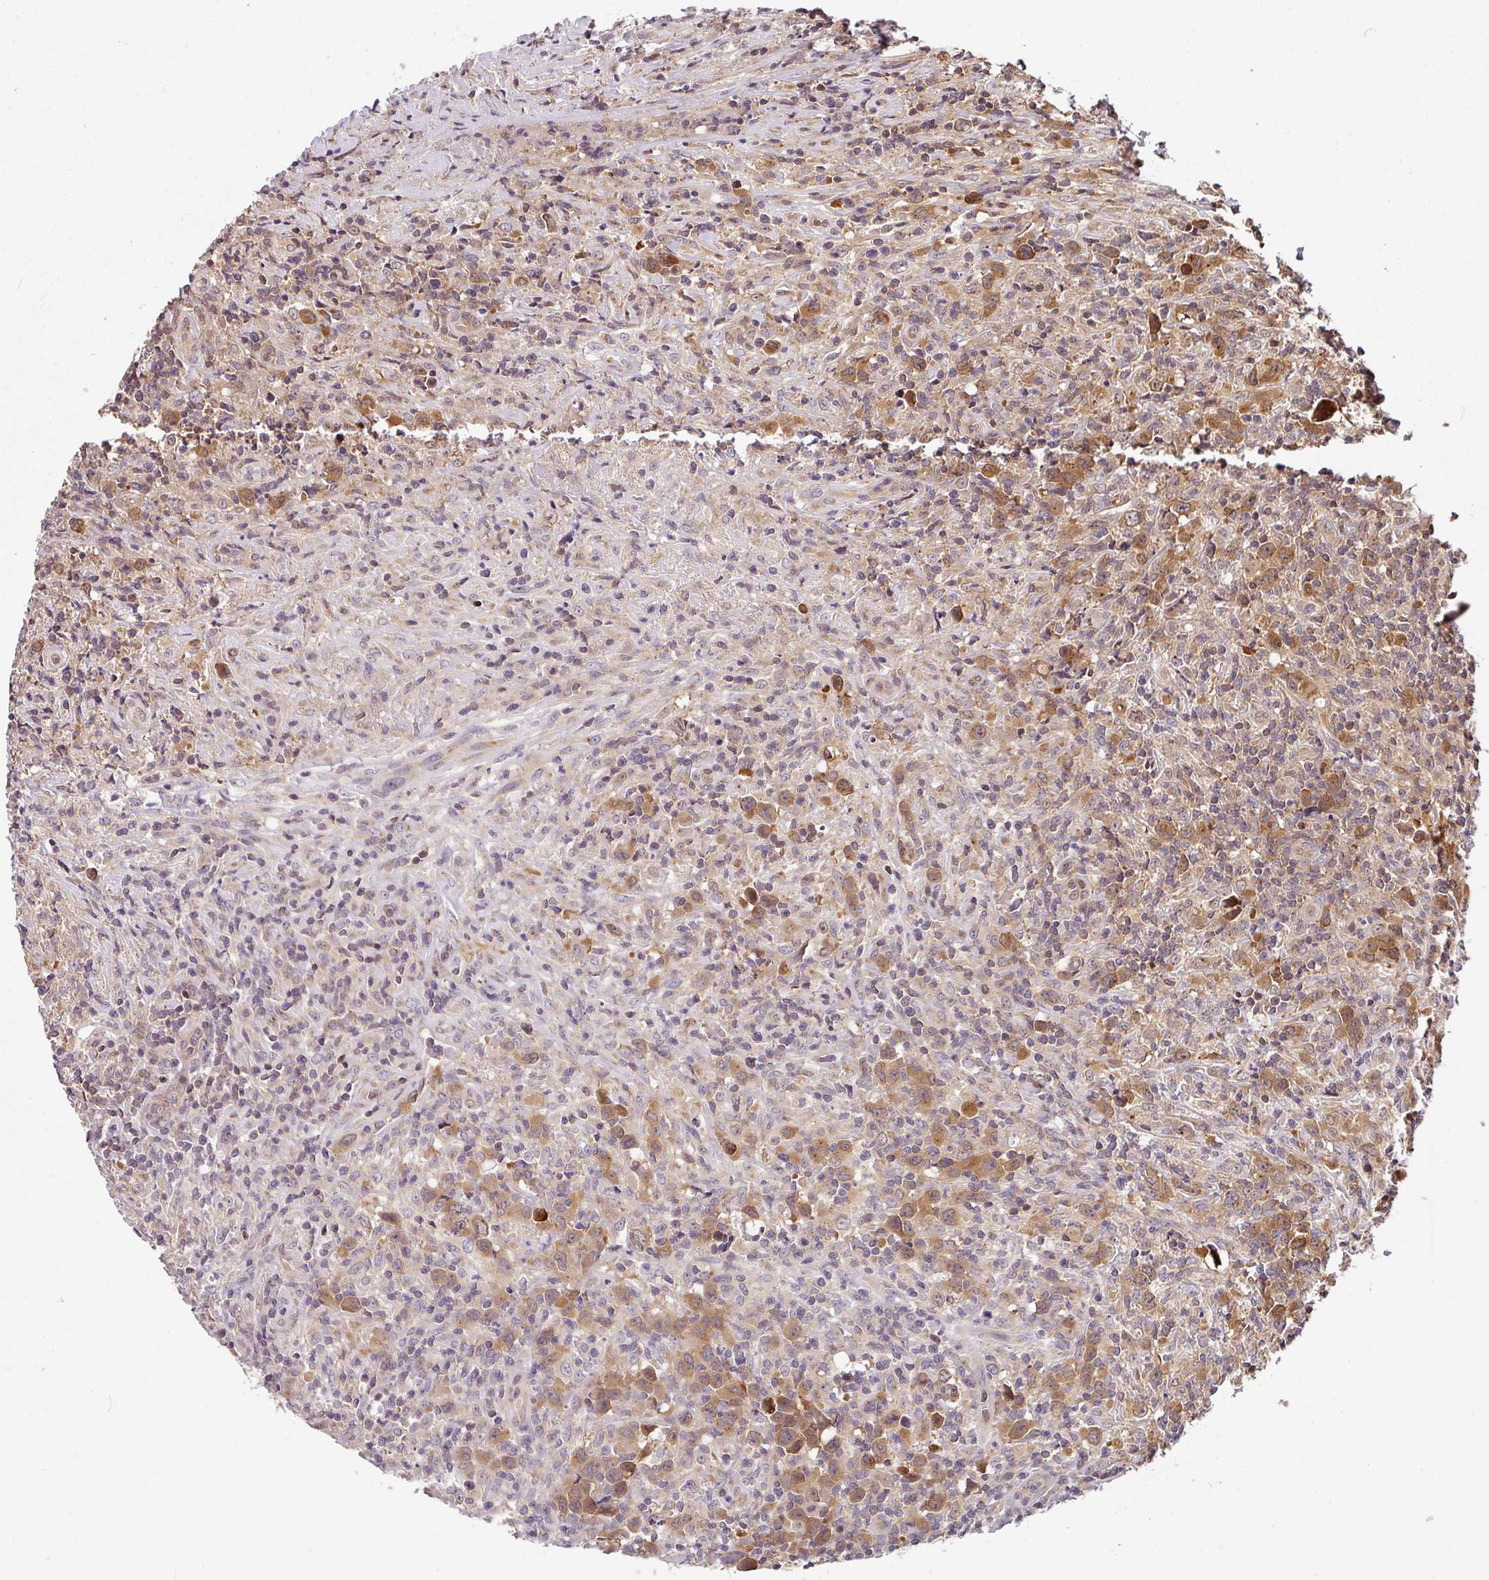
{"staining": {"intensity": "moderate", "quantity": "25%-75%", "location": "cytoplasmic/membranous,nuclear"}, "tissue": "lymphoma", "cell_type": "Tumor cells", "image_type": "cancer", "snomed": [{"axis": "morphology", "description": "Hodgkin's disease, NOS"}, {"axis": "topography", "description": "Lymph node"}], "caption": "Immunohistochemical staining of lymphoma exhibits medium levels of moderate cytoplasmic/membranous and nuclear expression in approximately 25%-75% of tumor cells.", "gene": "SHB", "patient": {"sex": "female", "age": 18}}